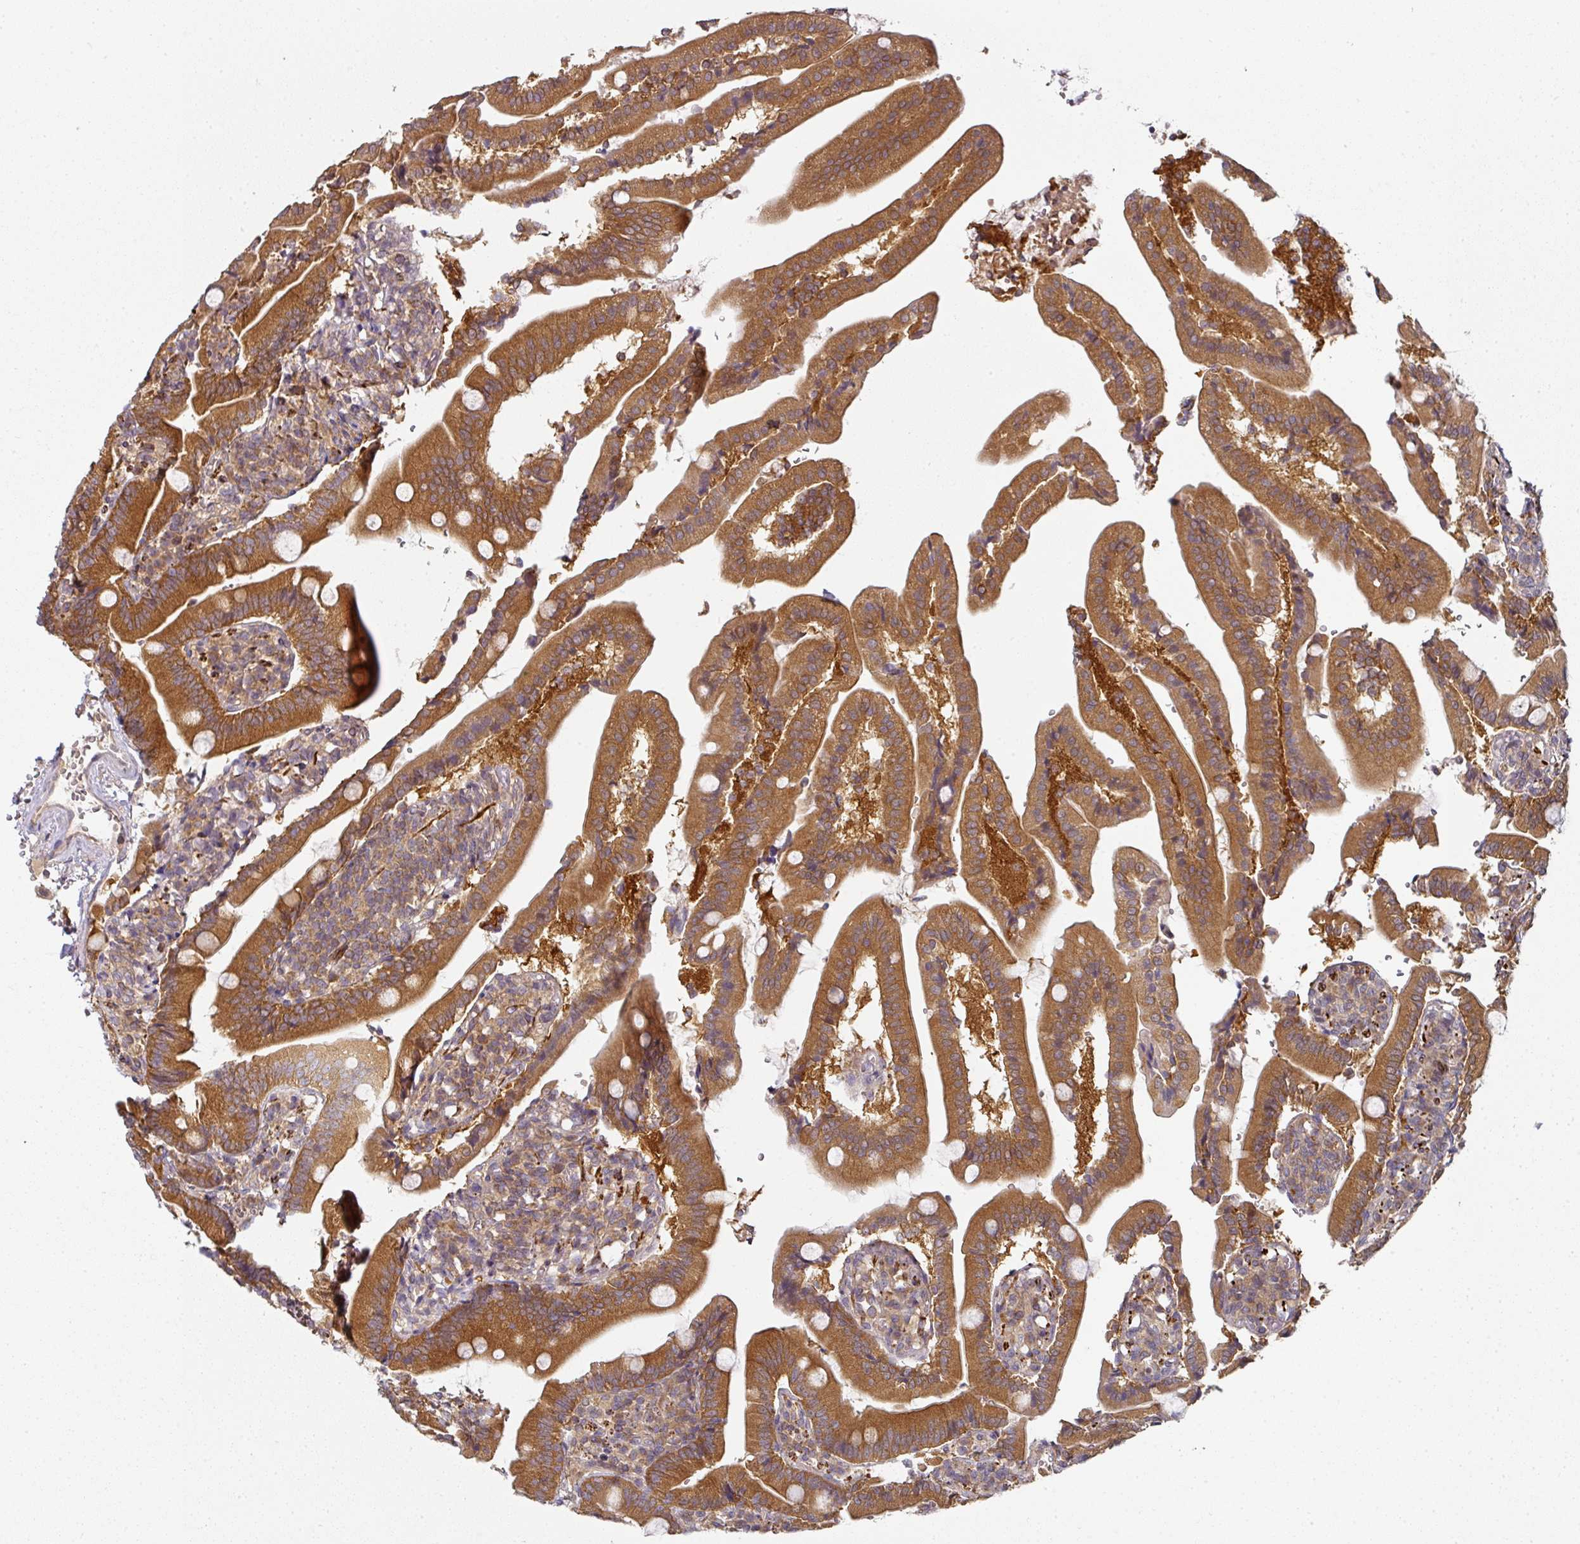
{"staining": {"intensity": "strong", "quantity": ">75%", "location": "cytoplasmic/membranous"}, "tissue": "duodenum", "cell_type": "Glandular cells", "image_type": "normal", "snomed": [{"axis": "morphology", "description": "Normal tissue, NOS"}, {"axis": "topography", "description": "Duodenum"}], "caption": "Immunohistochemical staining of benign duodenum demonstrates strong cytoplasmic/membranous protein staining in approximately >75% of glandular cells. The protein is shown in brown color, while the nuclei are stained blue.", "gene": "MAP2K2", "patient": {"sex": "female", "age": 67}}